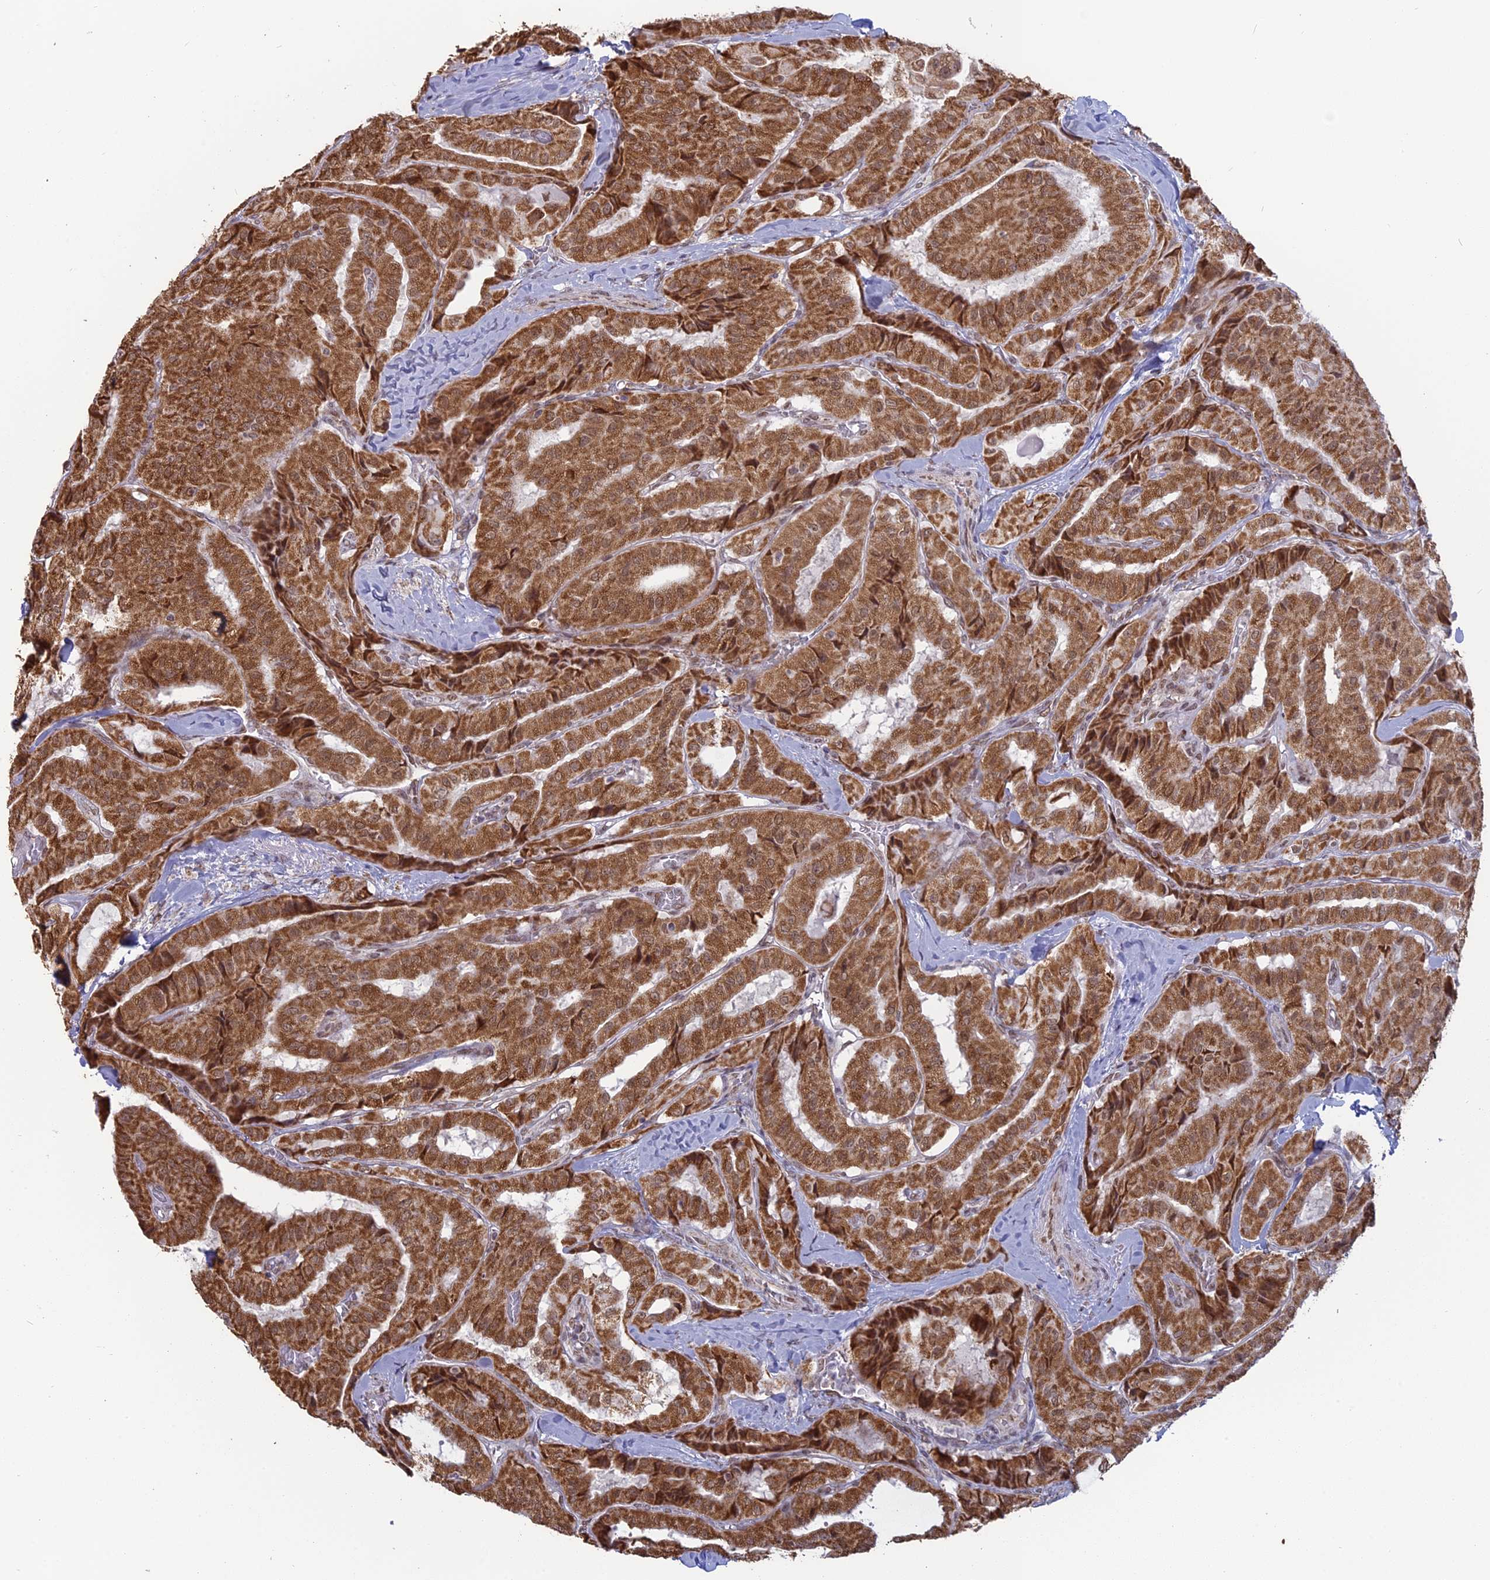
{"staining": {"intensity": "strong", "quantity": ">75%", "location": "cytoplasmic/membranous"}, "tissue": "thyroid cancer", "cell_type": "Tumor cells", "image_type": "cancer", "snomed": [{"axis": "morphology", "description": "Normal tissue, NOS"}, {"axis": "morphology", "description": "Papillary adenocarcinoma, NOS"}, {"axis": "topography", "description": "Thyroid gland"}], "caption": "IHC histopathology image of thyroid cancer (papillary adenocarcinoma) stained for a protein (brown), which displays high levels of strong cytoplasmic/membranous positivity in approximately >75% of tumor cells.", "gene": "ARHGAP40", "patient": {"sex": "female", "age": 59}}